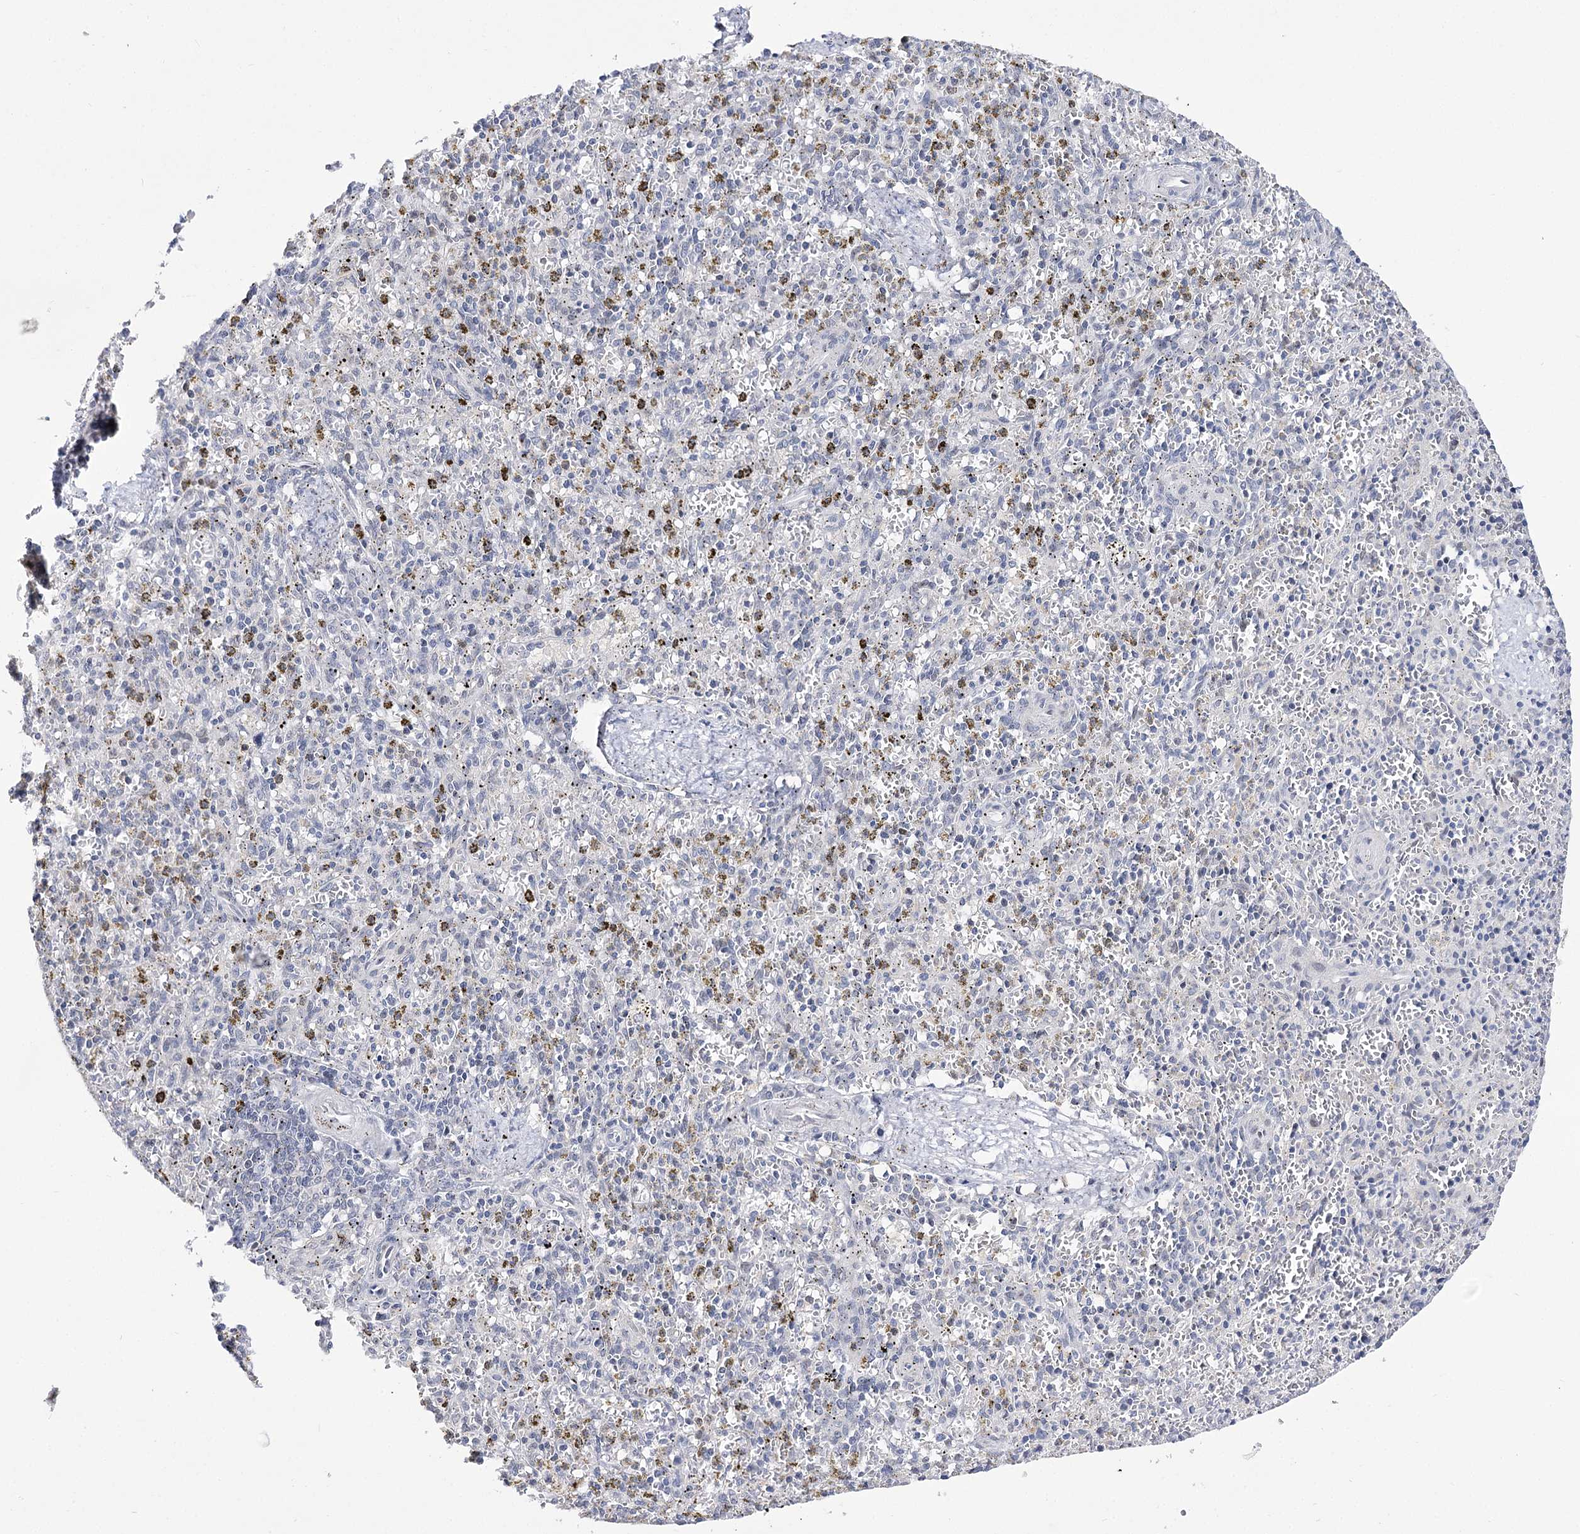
{"staining": {"intensity": "negative", "quantity": "none", "location": "none"}, "tissue": "spleen", "cell_type": "Cells in red pulp", "image_type": "normal", "snomed": [{"axis": "morphology", "description": "Normal tissue, NOS"}, {"axis": "topography", "description": "Spleen"}], "caption": "Normal spleen was stained to show a protein in brown. There is no significant expression in cells in red pulp. (DAB immunohistochemistry with hematoxylin counter stain).", "gene": "TMEM201", "patient": {"sex": "male", "age": 72}}